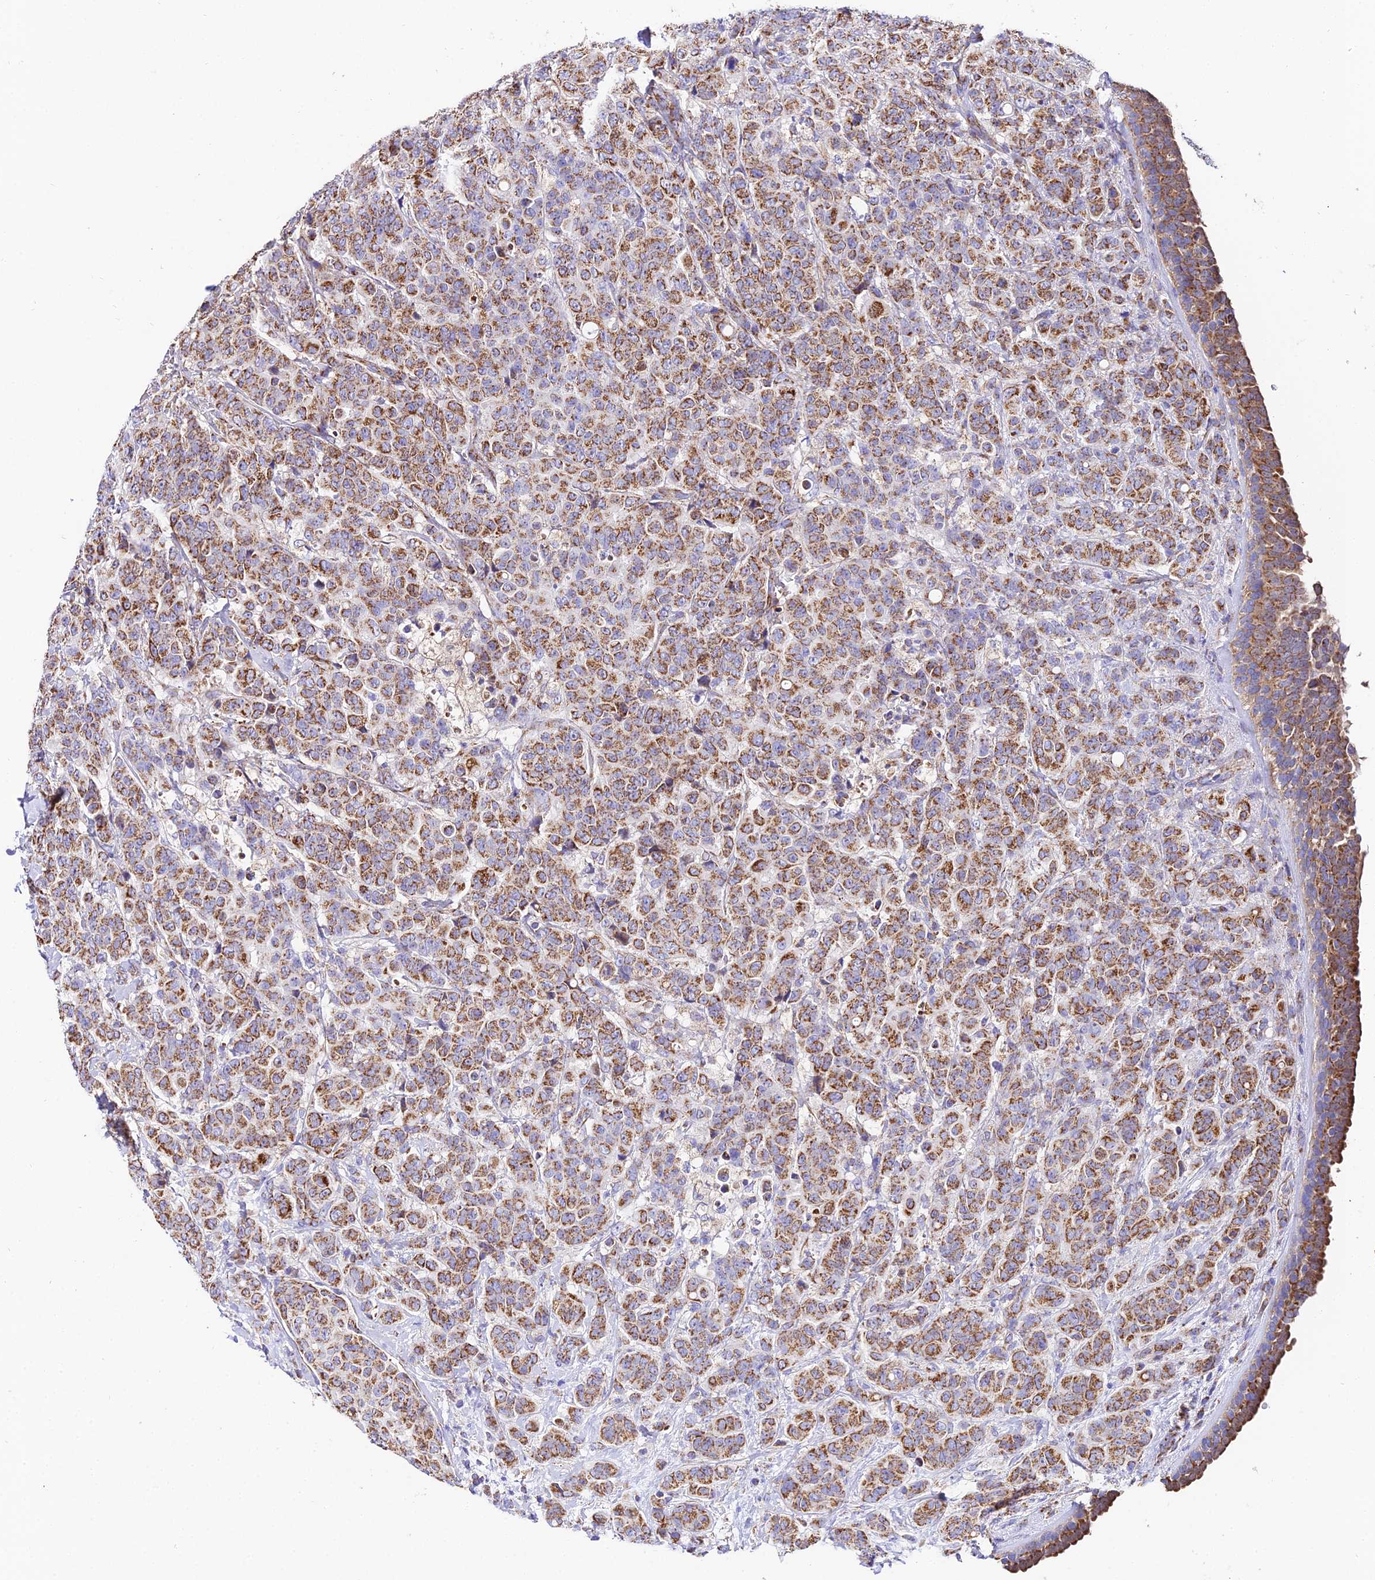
{"staining": {"intensity": "moderate", "quantity": ">75%", "location": "cytoplasmic/membranous"}, "tissue": "breast cancer", "cell_type": "Tumor cells", "image_type": "cancer", "snomed": [{"axis": "morphology", "description": "Duct carcinoma"}, {"axis": "topography", "description": "Breast"}], "caption": "Immunohistochemistry histopathology image of human breast cancer (invasive ductal carcinoma) stained for a protein (brown), which shows medium levels of moderate cytoplasmic/membranous expression in about >75% of tumor cells.", "gene": "OCIAD1", "patient": {"sex": "female", "age": 40}}